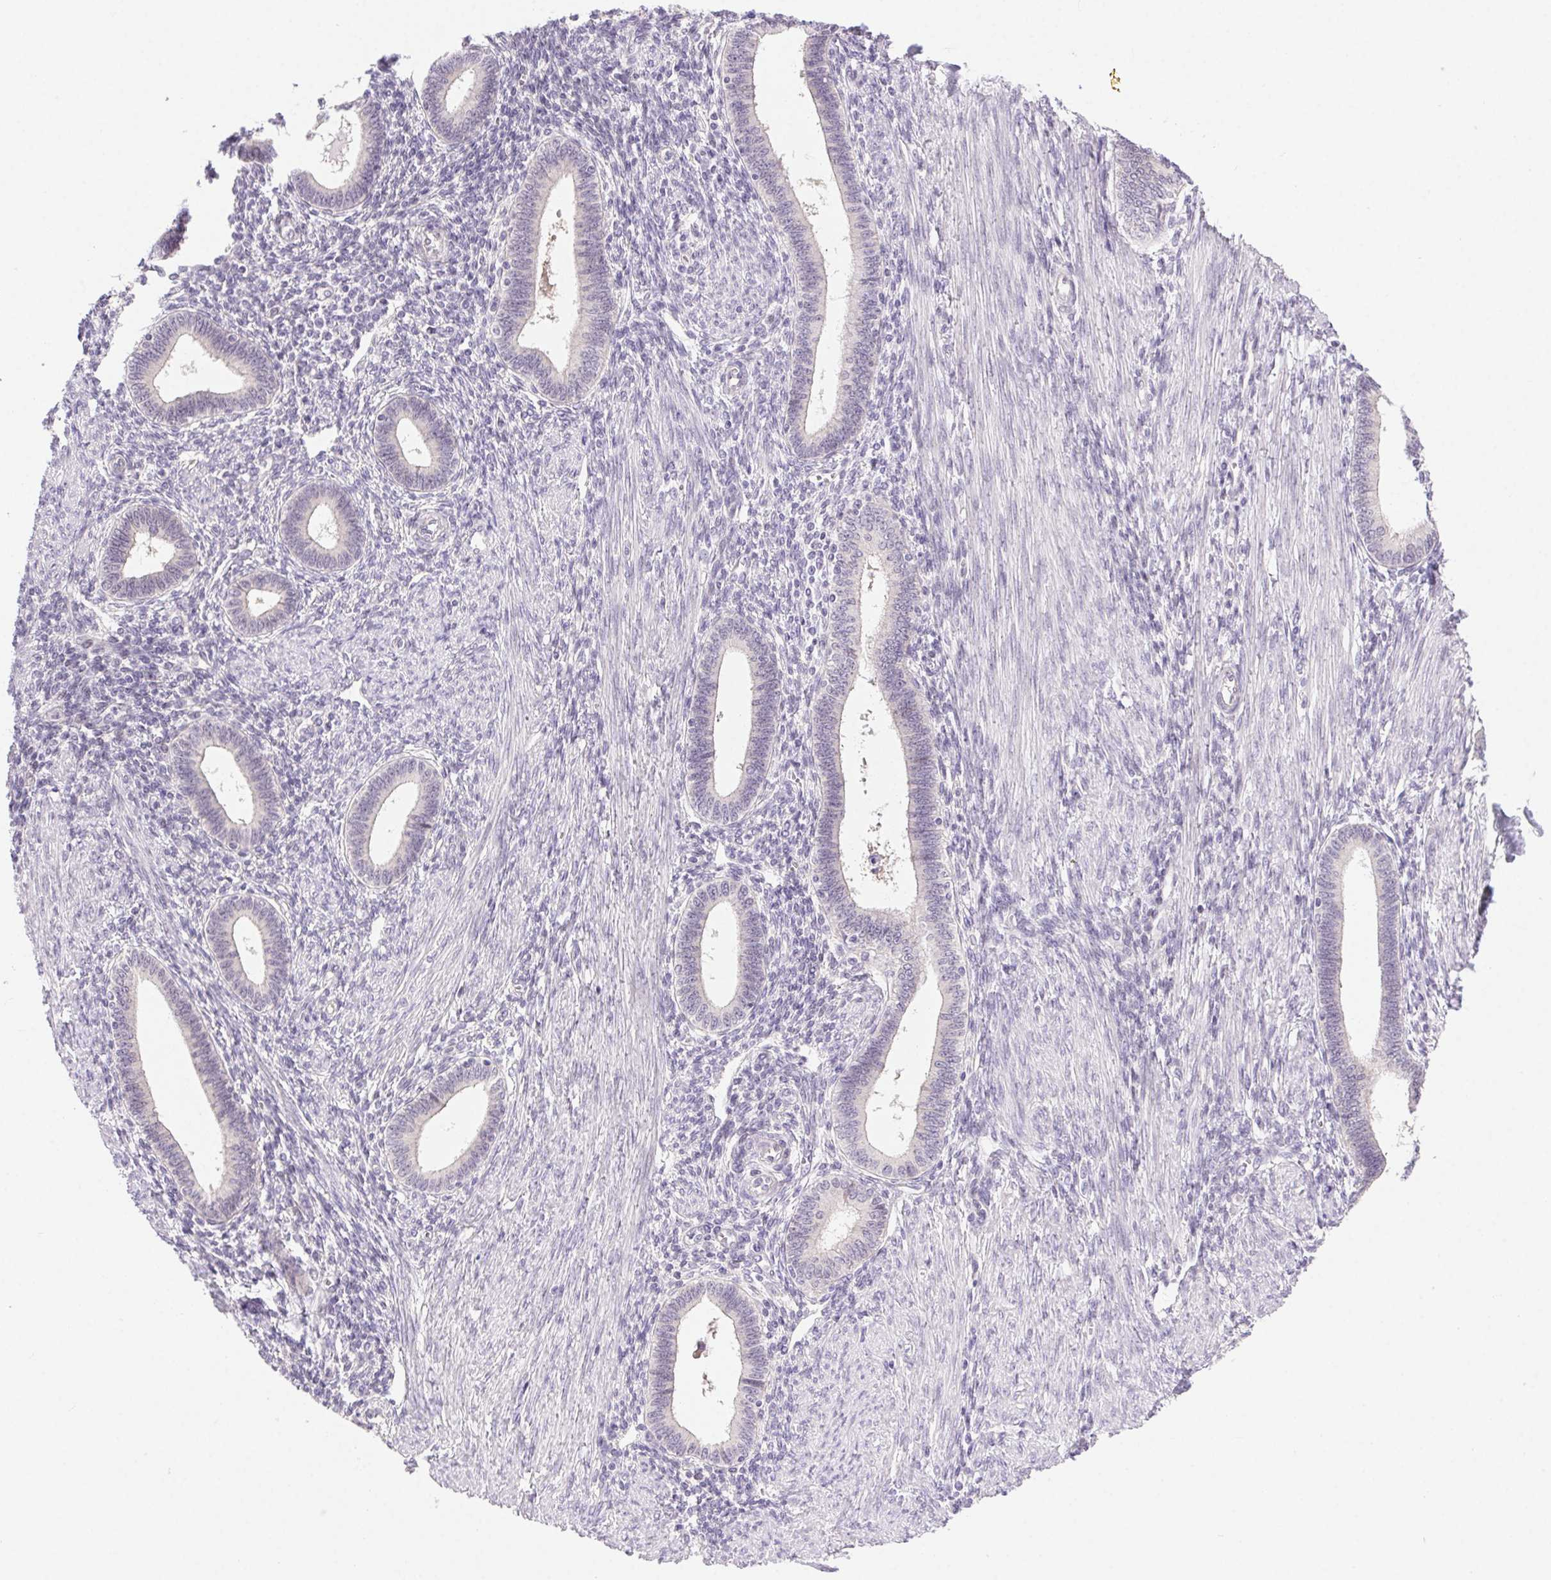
{"staining": {"intensity": "negative", "quantity": "none", "location": "none"}, "tissue": "endometrium", "cell_type": "Cells in endometrial stroma", "image_type": "normal", "snomed": [{"axis": "morphology", "description": "Normal tissue, NOS"}, {"axis": "topography", "description": "Endometrium"}], "caption": "Immunohistochemistry of unremarkable human endometrium reveals no staining in cells in endometrial stroma.", "gene": "SYT11", "patient": {"sex": "female", "age": 42}}